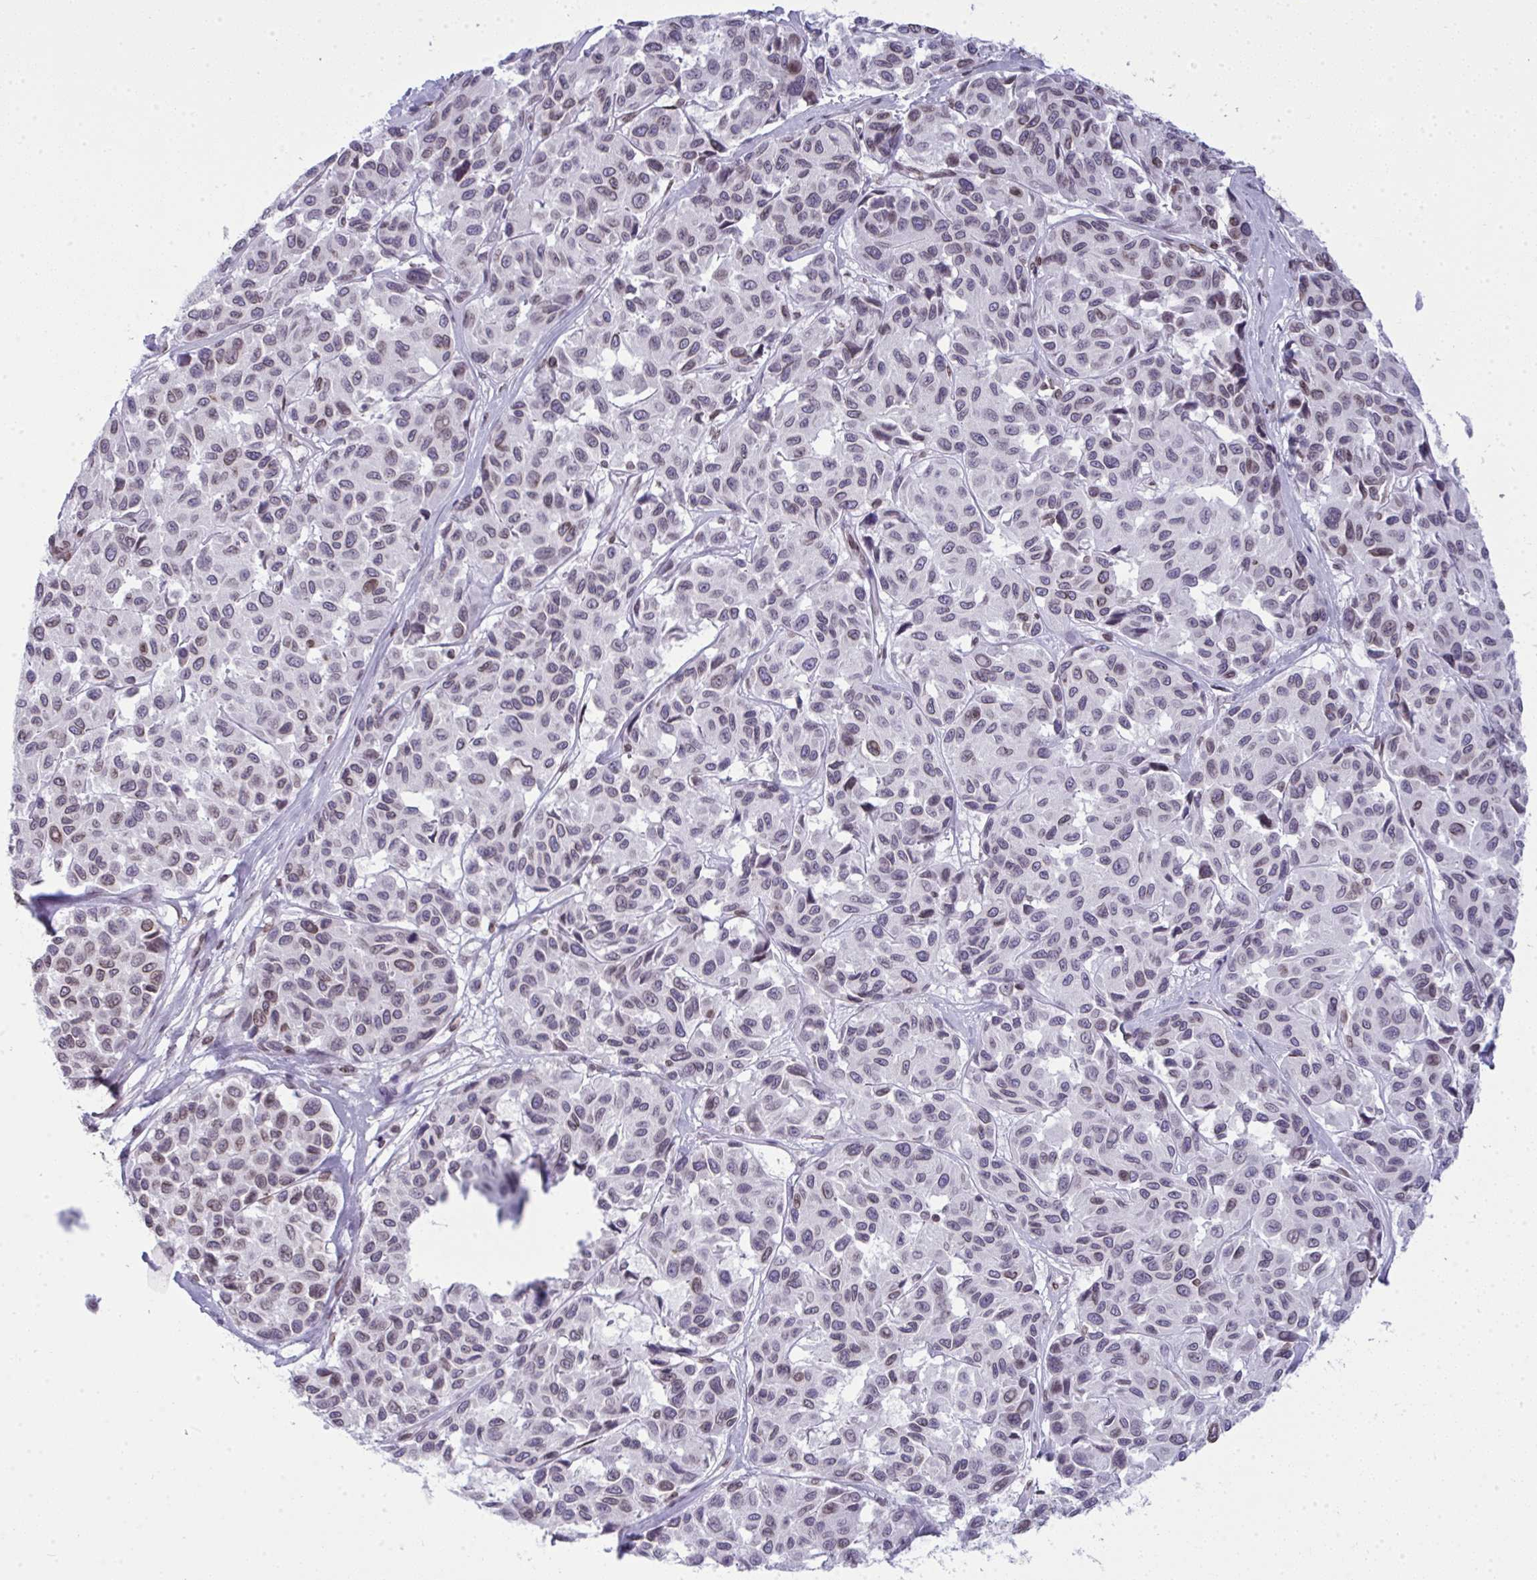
{"staining": {"intensity": "weak", "quantity": "<25%", "location": "nuclear"}, "tissue": "melanoma", "cell_type": "Tumor cells", "image_type": "cancer", "snomed": [{"axis": "morphology", "description": "Malignant melanoma, NOS"}, {"axis": "topography", "description": "Skin"}], "caption": "Melanoma was stained to show a protein in brown. There is no significant staining in tumor cells. (DAB (3,3'-diaminobenzidine) IHC with hematoxylin counter stain).", "gene": "LMNB2", "patient": {"sex": "female", "age": 66}}